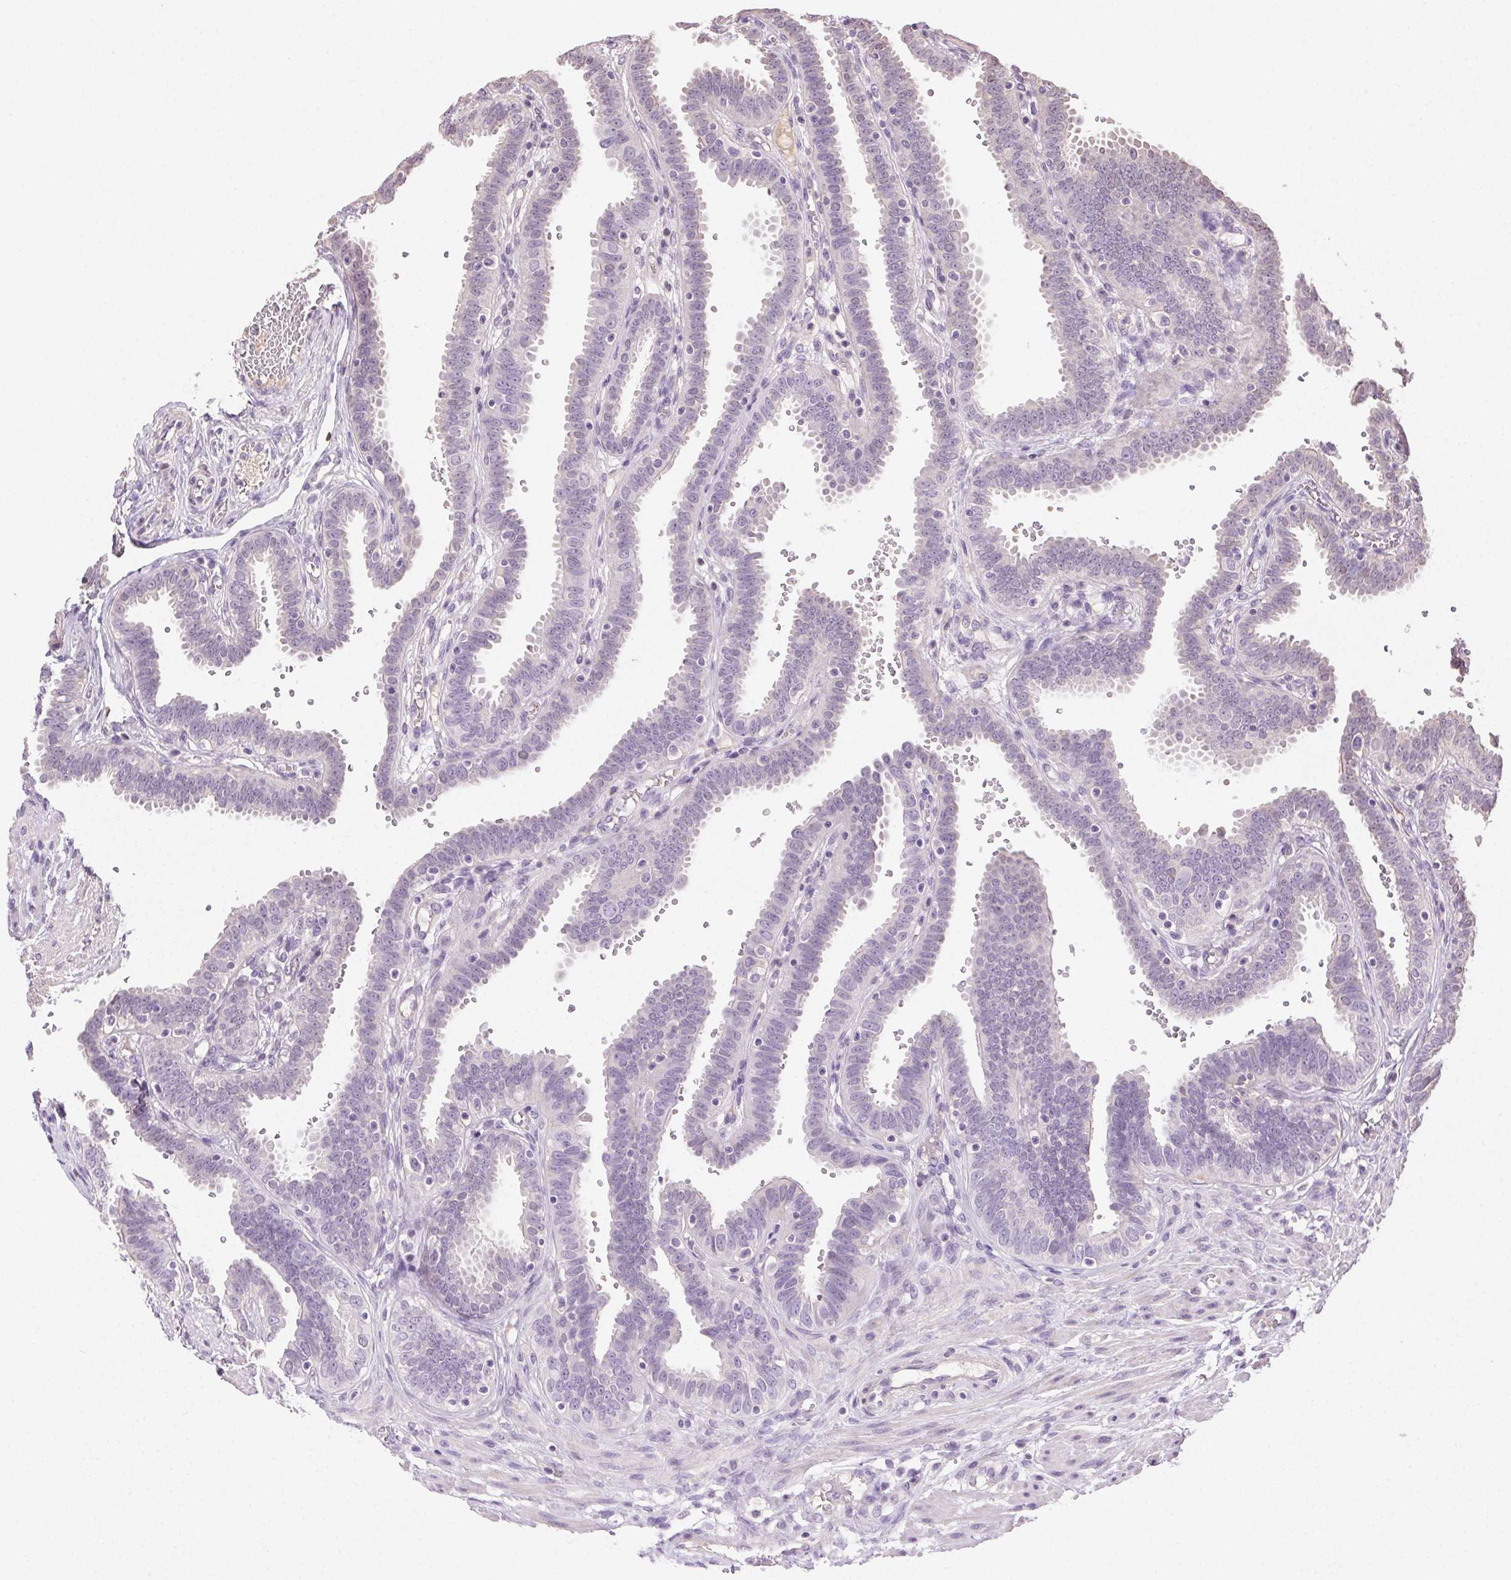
{"staining": {"intensity": "negative", "quantity": "none", "location": "none"}, "tissue": "fallopian tube", "cell_type": "Glandular cells", "image_type": "normal", "snomed": [{"axis": "morphology", "description": "Normal tissue, NOS"}, {"axis": "topography", "description": "Fallopian tube"}], "caption": "Glandular cells are negative for brown protein staining in unremarkable fallopian tube. (DAB (3,3'-diaminobenzidine) IHC, high magnification).", "gene": "SYCE2", "patient": {"sex": "female", "age": 37}}